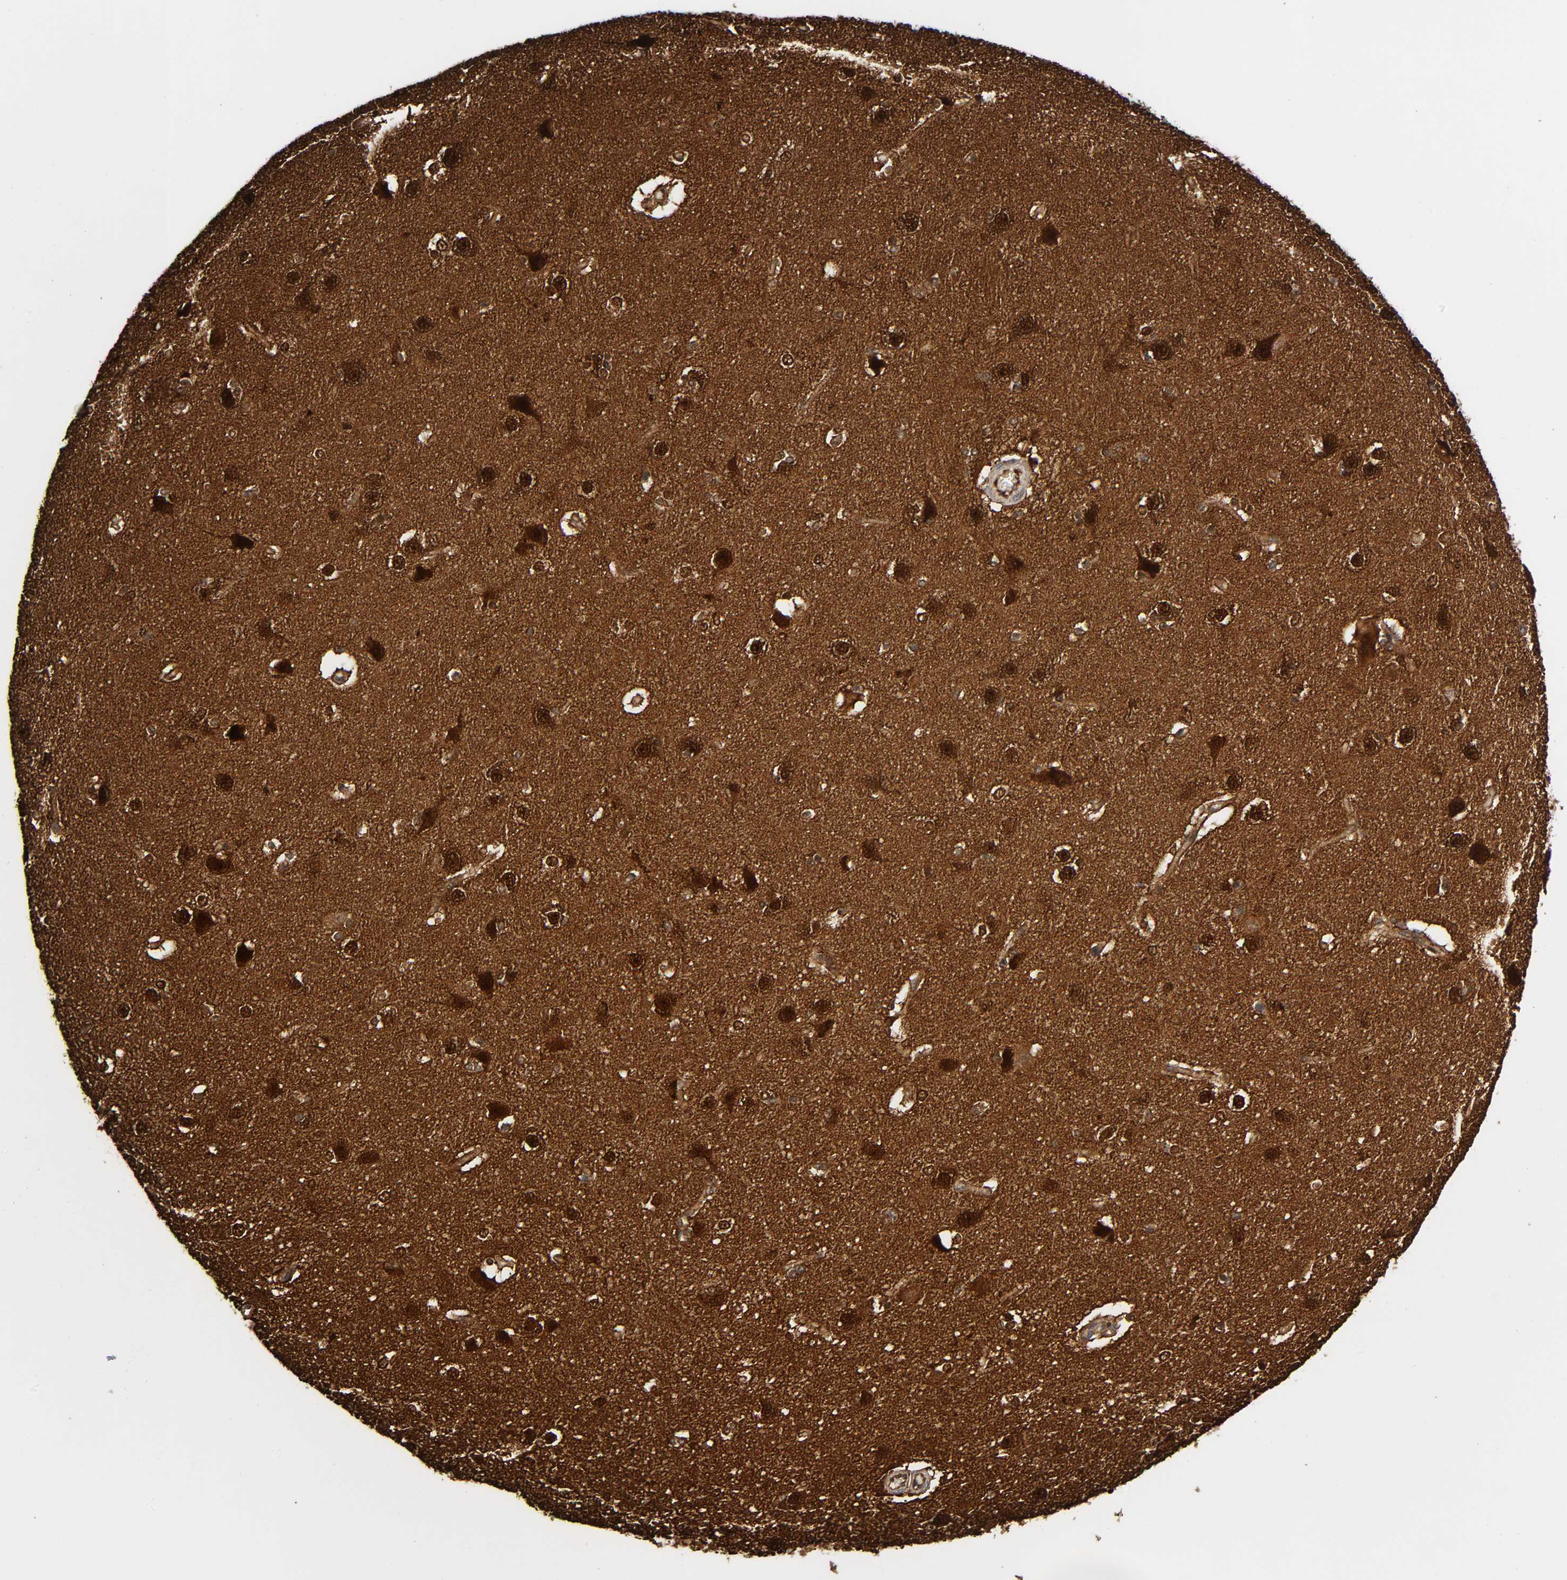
{"staining": {"intensity": "strong", "quantity": "25%-75%", "location": "nuclear"}, "tissue": "caudate", "cell_type": "Glial cells", "image_type": "normal", "snomed": [{"axis": "morphology", "description": "Normal tissue, NOS"}, {"axis": "topography", "description": "Lateral ventricle wall"}], "caption": "Protein staining shows strong nuclear expression in approximately 25%-75% of glial cells in normal caudate. Using DAB (3,3'-diaminobenzidine) (brown) and hematoxylin (blue) stains, captured at high magnification using brightfield microscopy.", "gene": "MAPK1", "patient": {"sex": "female", "age": 19}}